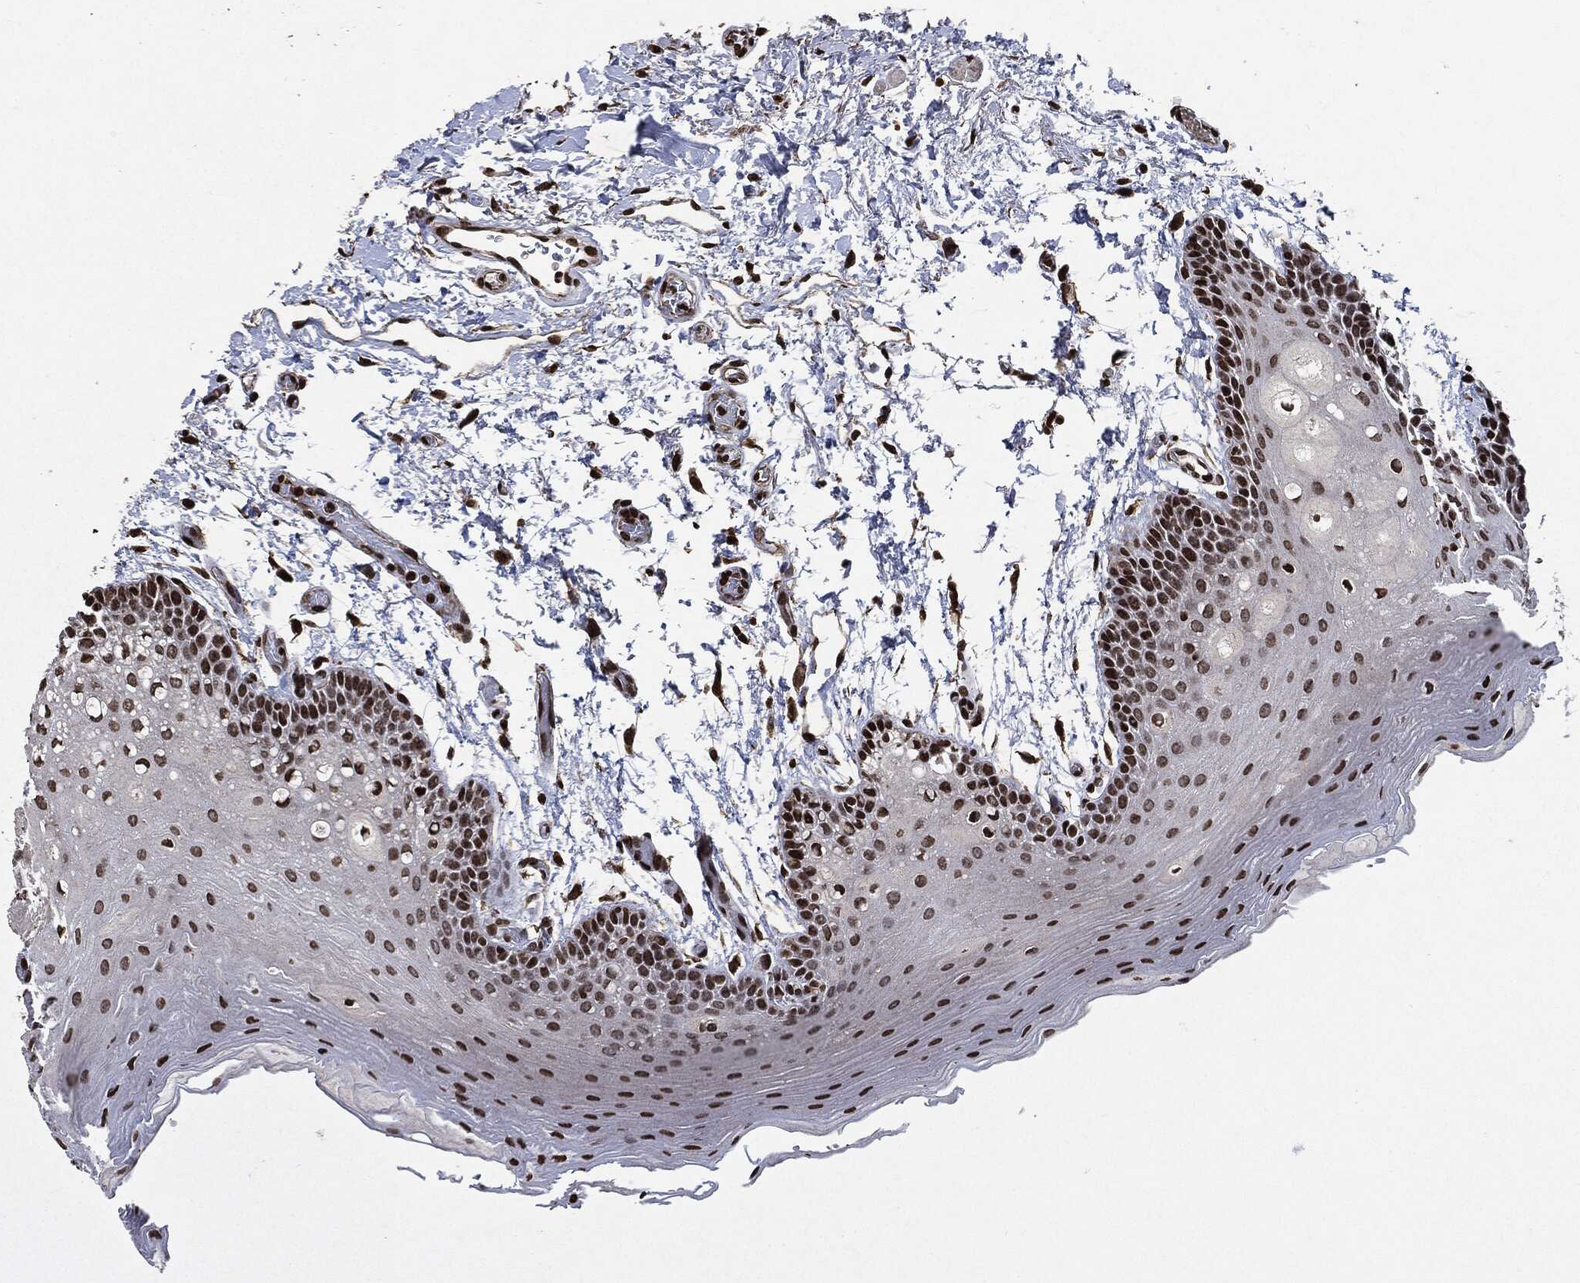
{"staining": {"intensity": "strong", "quantity": "25%-75%", "location": "nuclear"}, "tissue": "oral mucosa", "cell_type": "Squamous epithelial cells", "image_type": "normal", "snomed": [{"axis": "morphology", "description": "Normal tissue, NOS"}, {"axis": "topography", "description": "Oral tissue"}], "caption": "Immunohistochemistry staining of normal oral mucosa, which demonstrates high levels of strong nuclear expression in approximately 25%-75% of squamous epithelial cells indicating strong nuclear protein positivity. The staining was performed using DAB (brown) for protein detection and nuclei were counterstained in hematoxylin (blue).", "gene": "JUN", "patient": {"sex": "male", "age": 62}}